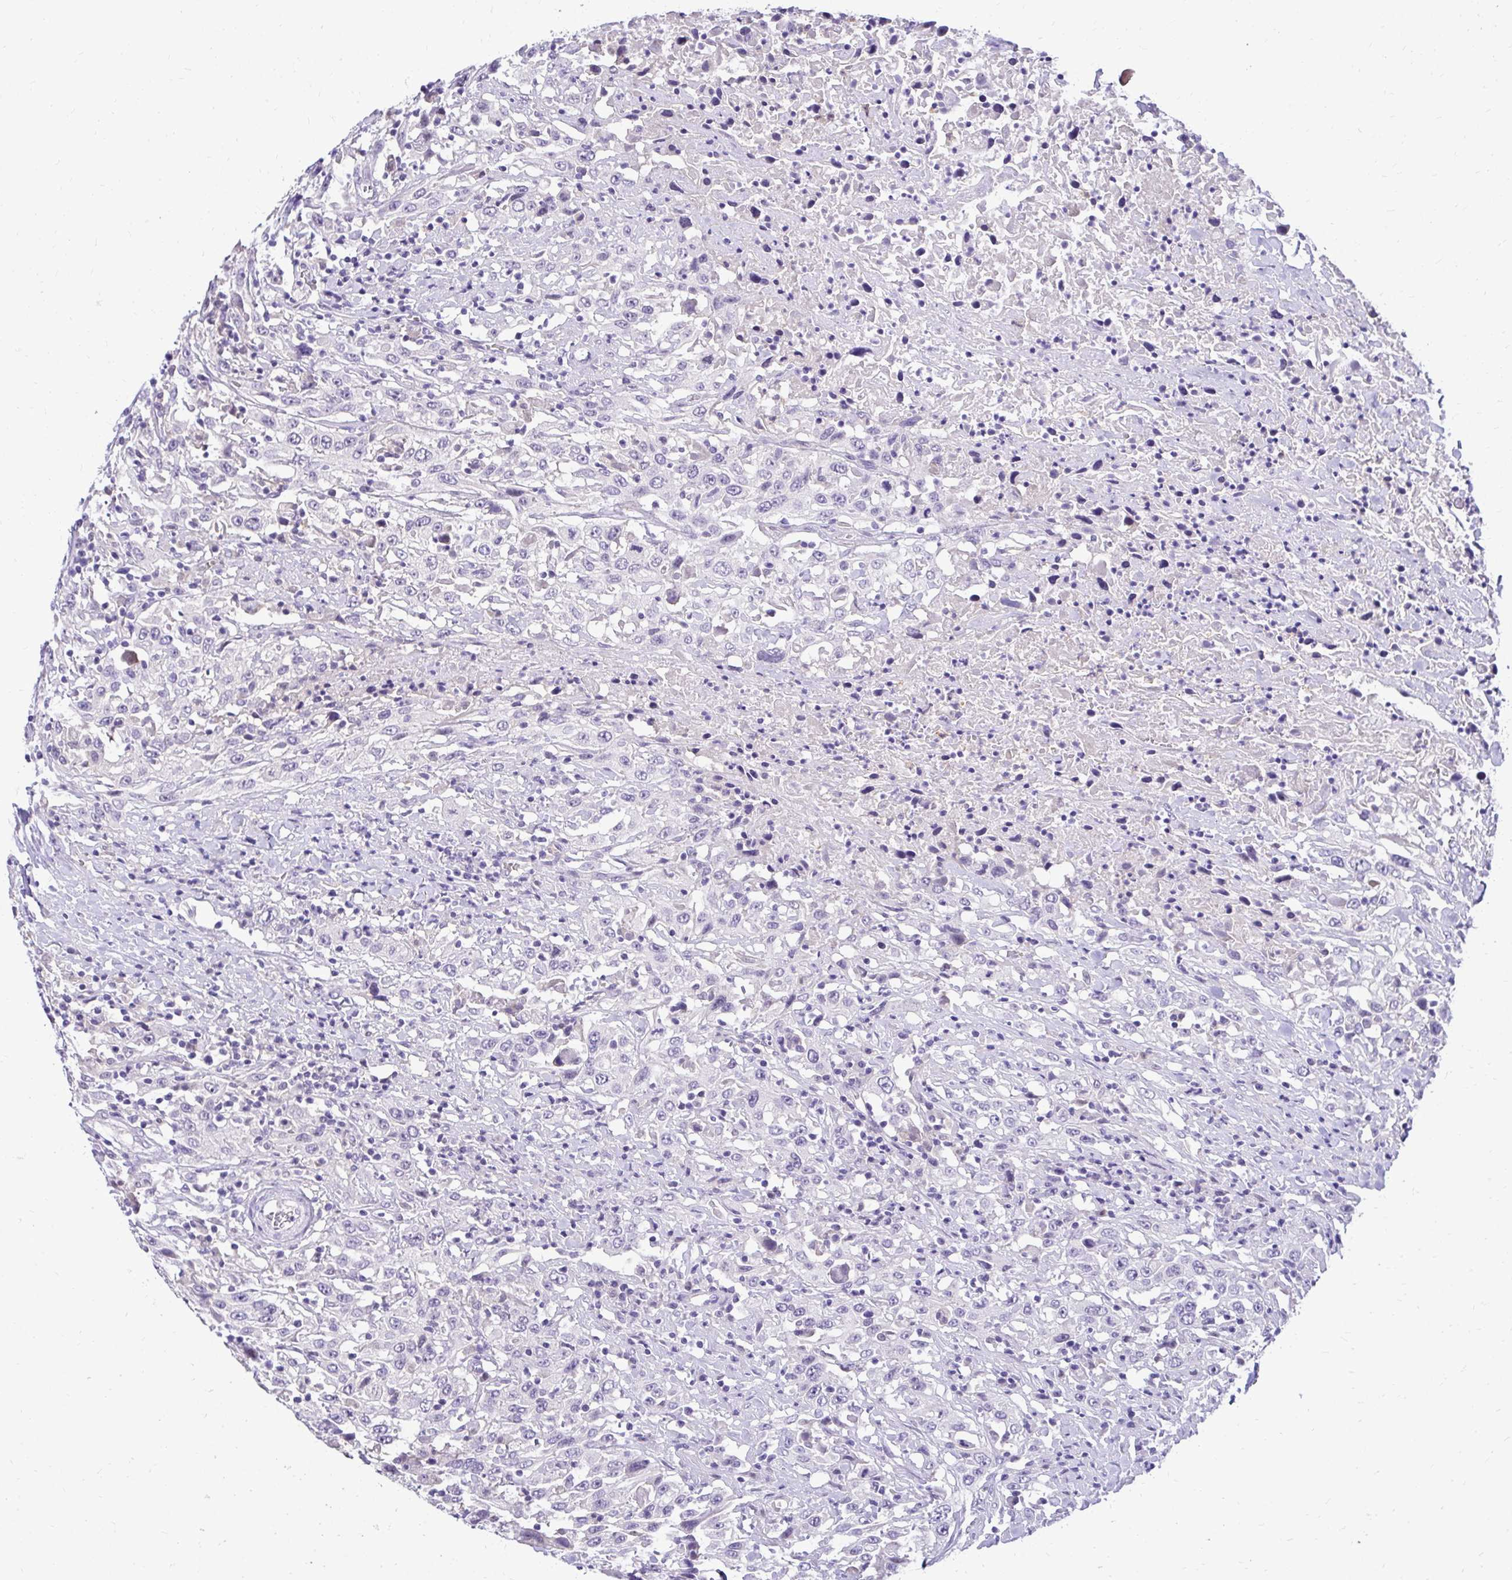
{"staining": {"intensity": "negative", "quantity": "none", "location": "none"}, "tissue": "urothelial cancer", "cell_type": "Tumor cells", "image_type": "cancer", "snomed": [{"axis": "morphology", "description": "Urothelial carcinoma, High grade"}, {"axis": "topography", "description": "Urinary bladder"}], "caption": "A high-resolution micrograph shows IHC staining of urothelial cancer, which reveals no significant staining in tumor cells.", "gene": "ZSWIM9", "patient": {"sex": "male", "age": 61}}